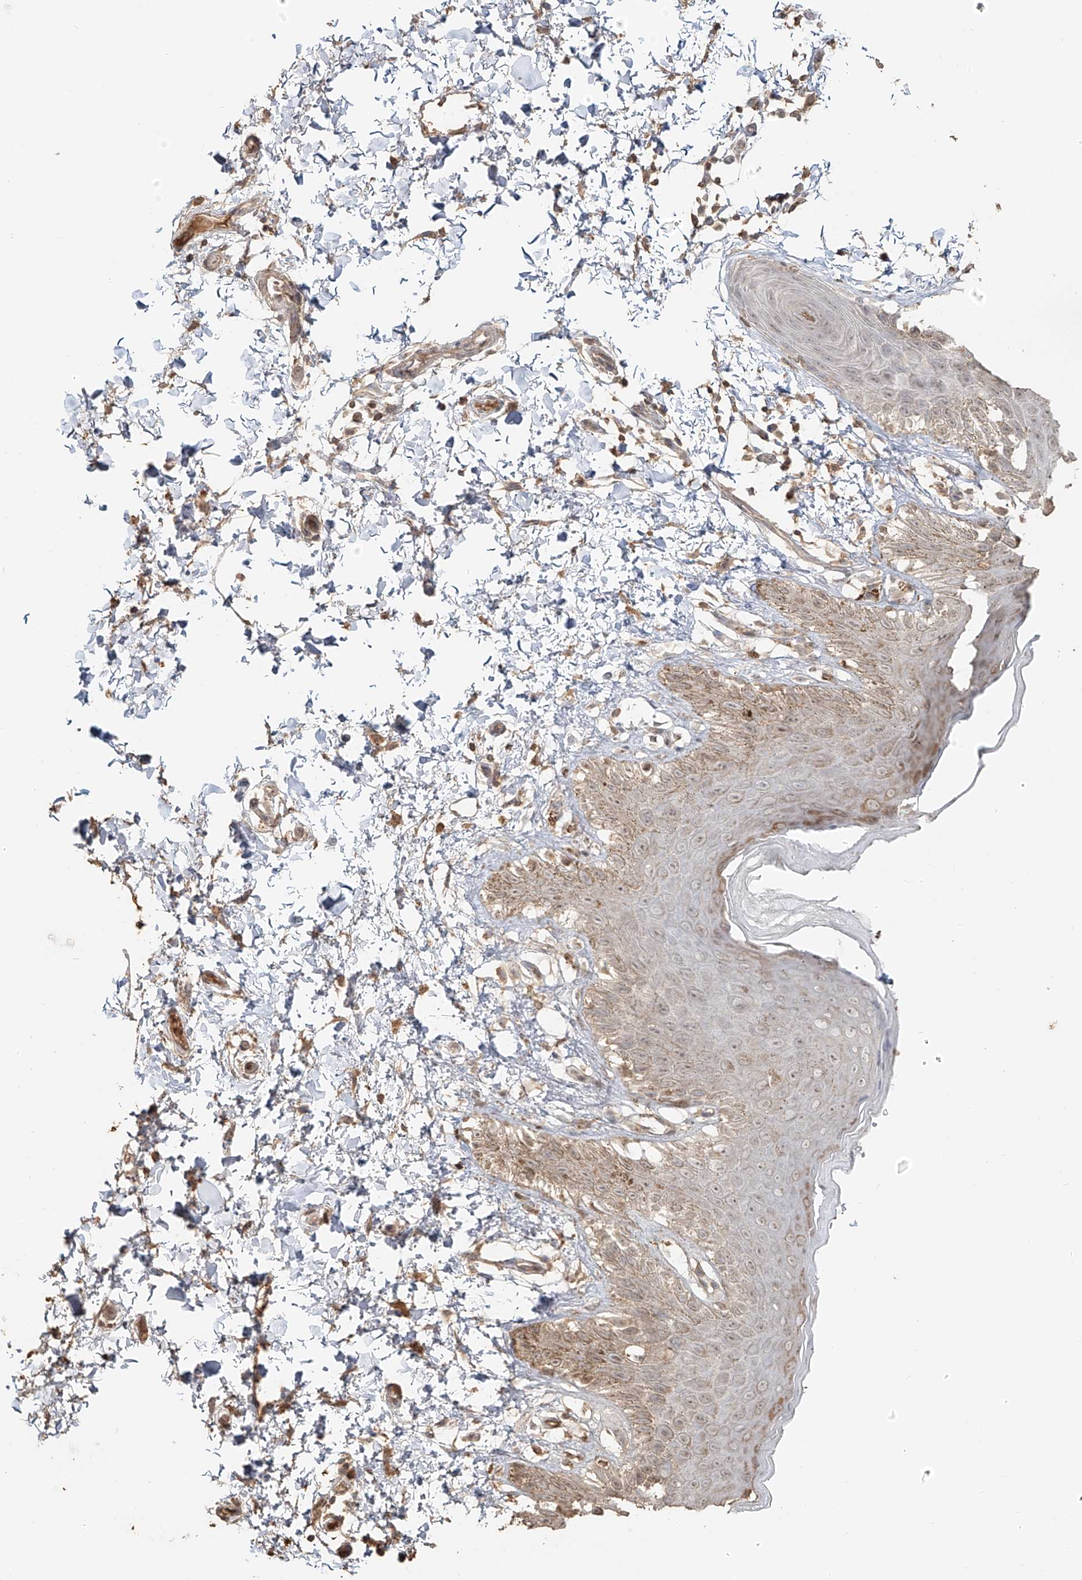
{"staining": {"intensity": "weak", "quantity": "<25%", "location": "cytoplasmic/membranous"}, "tissue": "skin", "cell_type": "Epidermal cells", "image_type": "normal", "snomed": [{"axis": "morphology", "description": "Normal tissue, NOS"}, {"axis": "topography", "description": "Anal"}], "caption": "Protein analysis of benign skin displays no significant expression in epidermal cells. (DAB (3,3'-diaminobenzidine) immunohistochemistry, high magnification).", "gene": "NPHS1", "patient": {"sex": "male", "age": 44}}